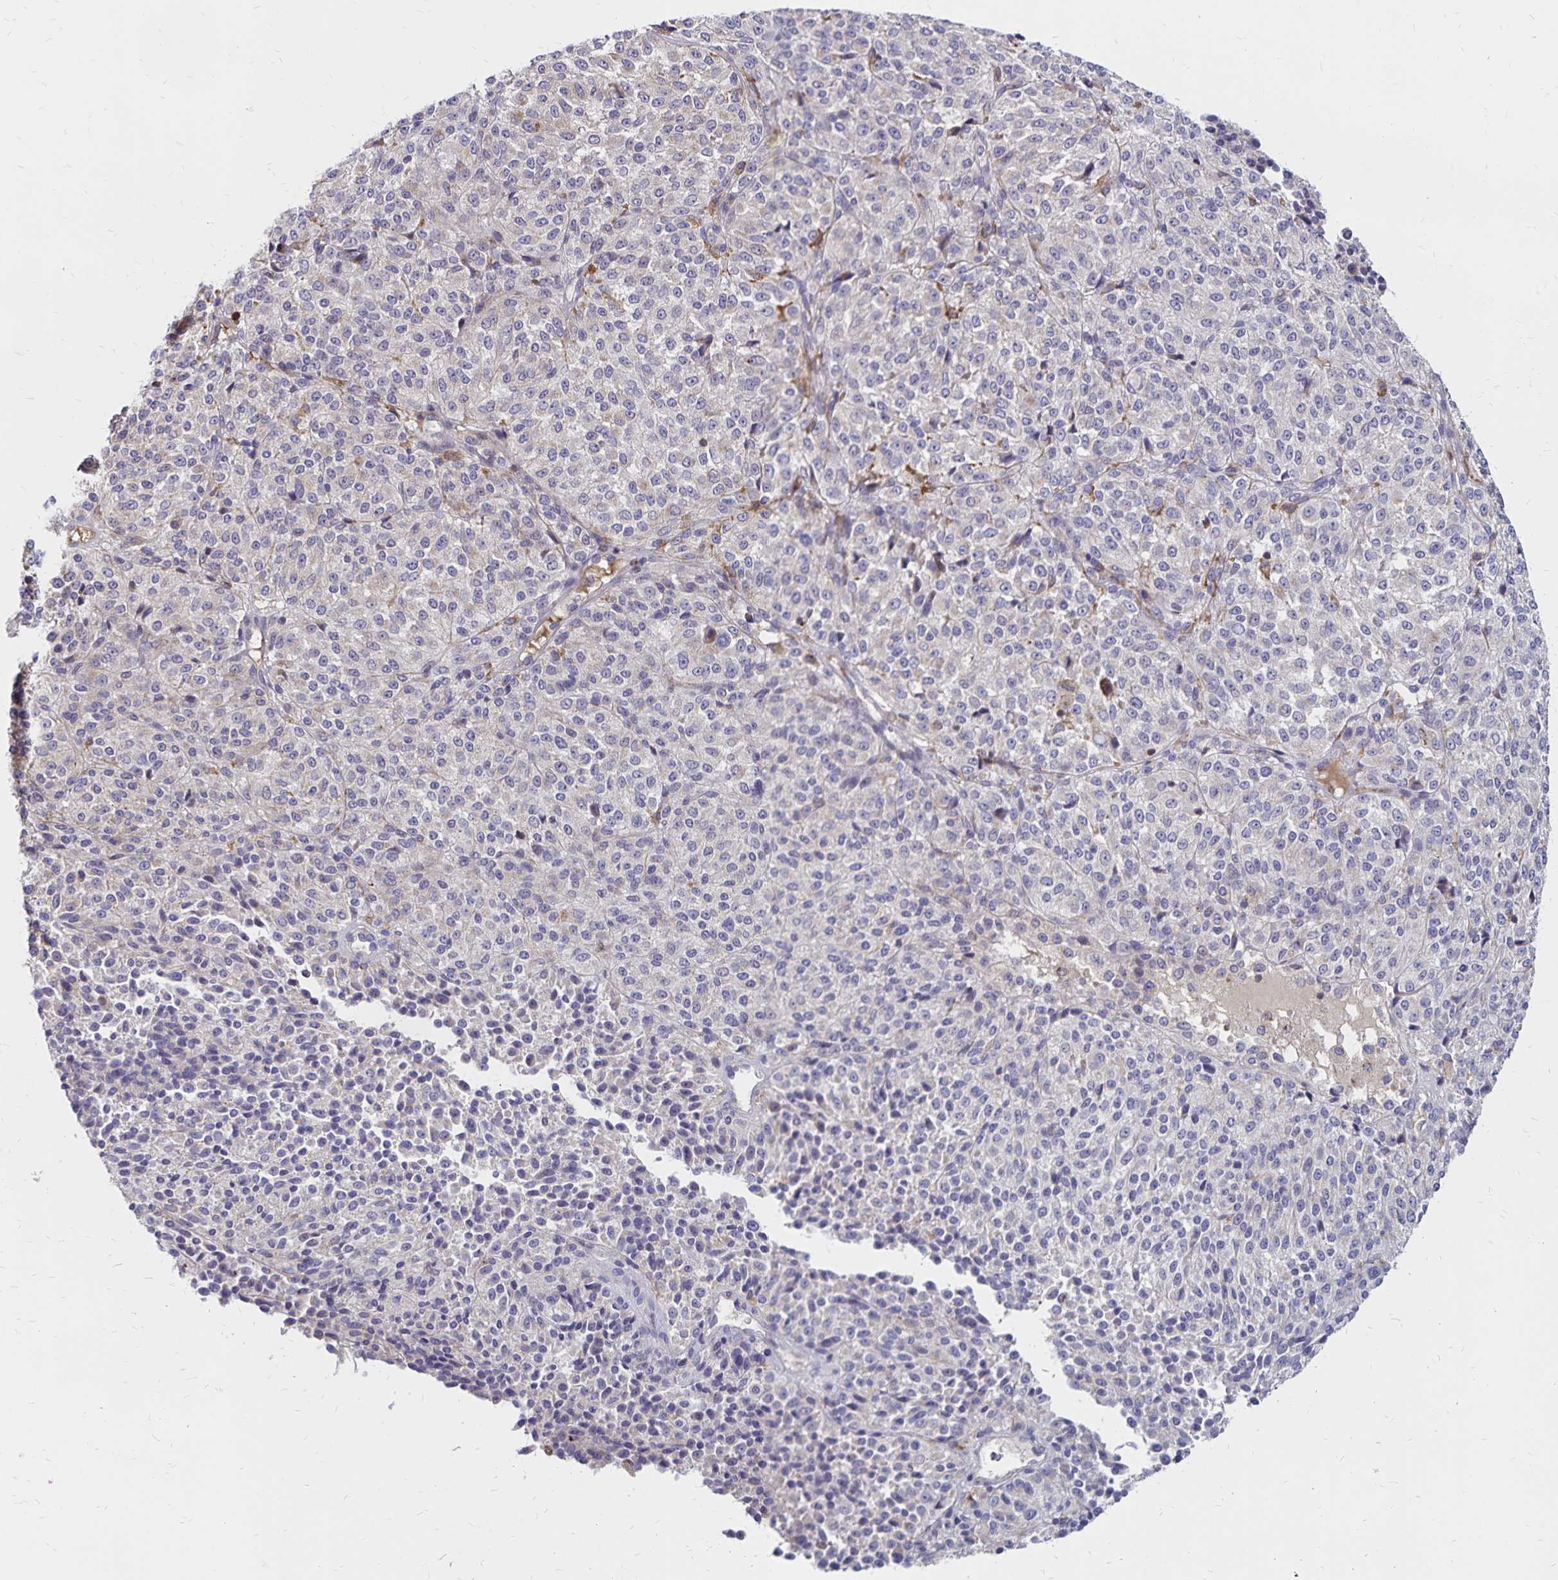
{"staining": {"intensity": "negative", "quantity": "none", "location": "none"}, "tissue": "melanoma", "cell_type": "Tumor cells", "image_type": "cancer", "snomed": [{"axis": "morphology", "description": "Malignant melanoma, Metastatic site"}, {"axis": "topography", "description": "Brain"}], "caption": "Micrograph shows no significant protein positivity in tumor cells of malignant melanoma (metastatic site).", "gene": "NAGPA", "patient": {"sex": "female", "age": 56}}